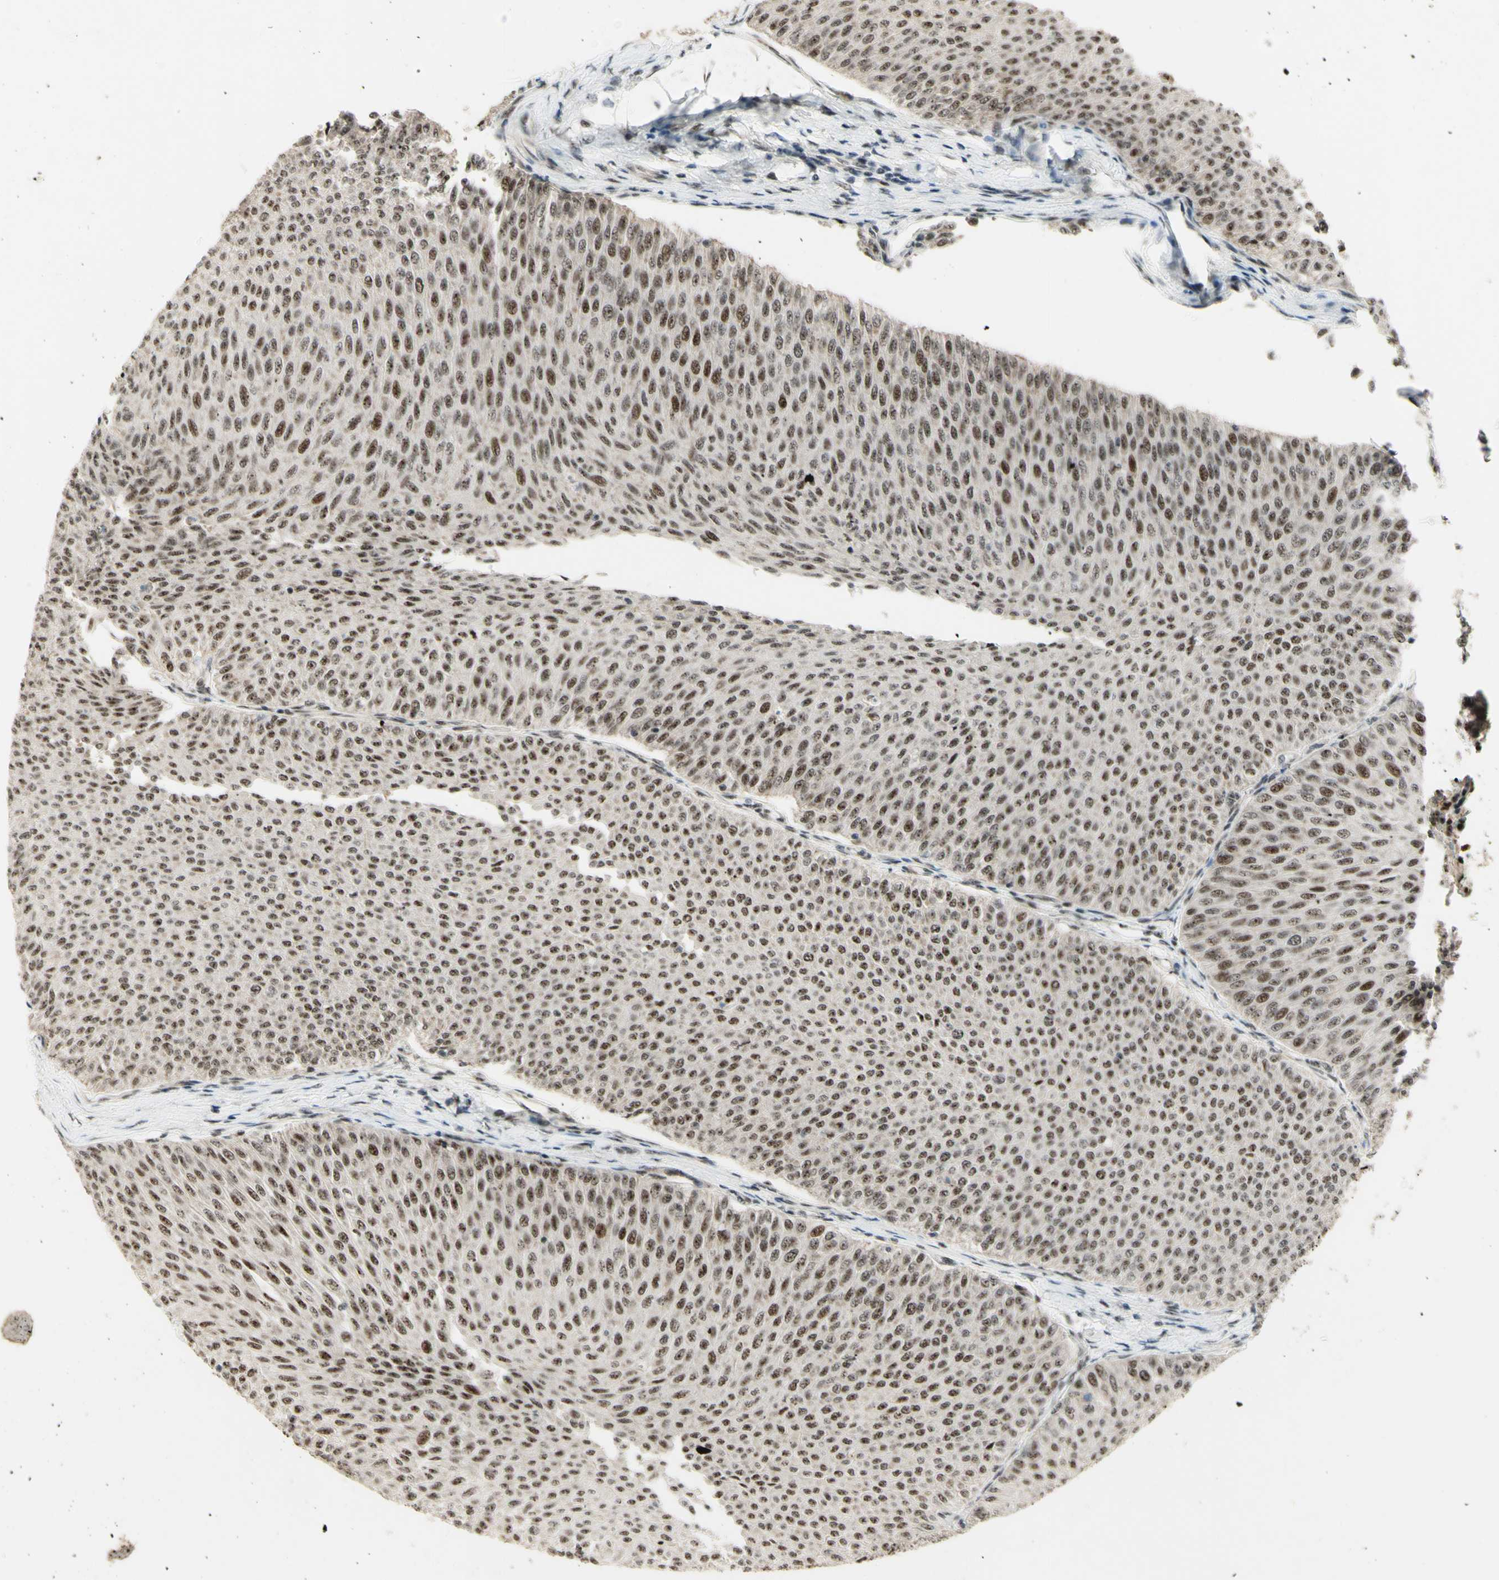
{"staining": {"intensity": "strong", "quantity": ">75%", "location": "nuclear"}, "tissue": "urothelial cancer", "cell_type": "Tumor cells", "image_type": "cancer", "snomed": [{"axis": "morphology", "description": "Urothelial carcinoma, Low grade"}, {"axis": "topography", "description": "Urinary bladder"}], "caption": "Immunohistochemistry (IHC) staining of urothelial cancer, which shows high levels of strong nuclear expression in approximately >75% of tumor cells indicating strong nuclear protein expression. The staining was performed using DAB (brown) for protein detection and nuclei were counterstained in hematoxylin (blue).", "gene": "DHX9", "patient": {"sex": "male", "age": 78}}